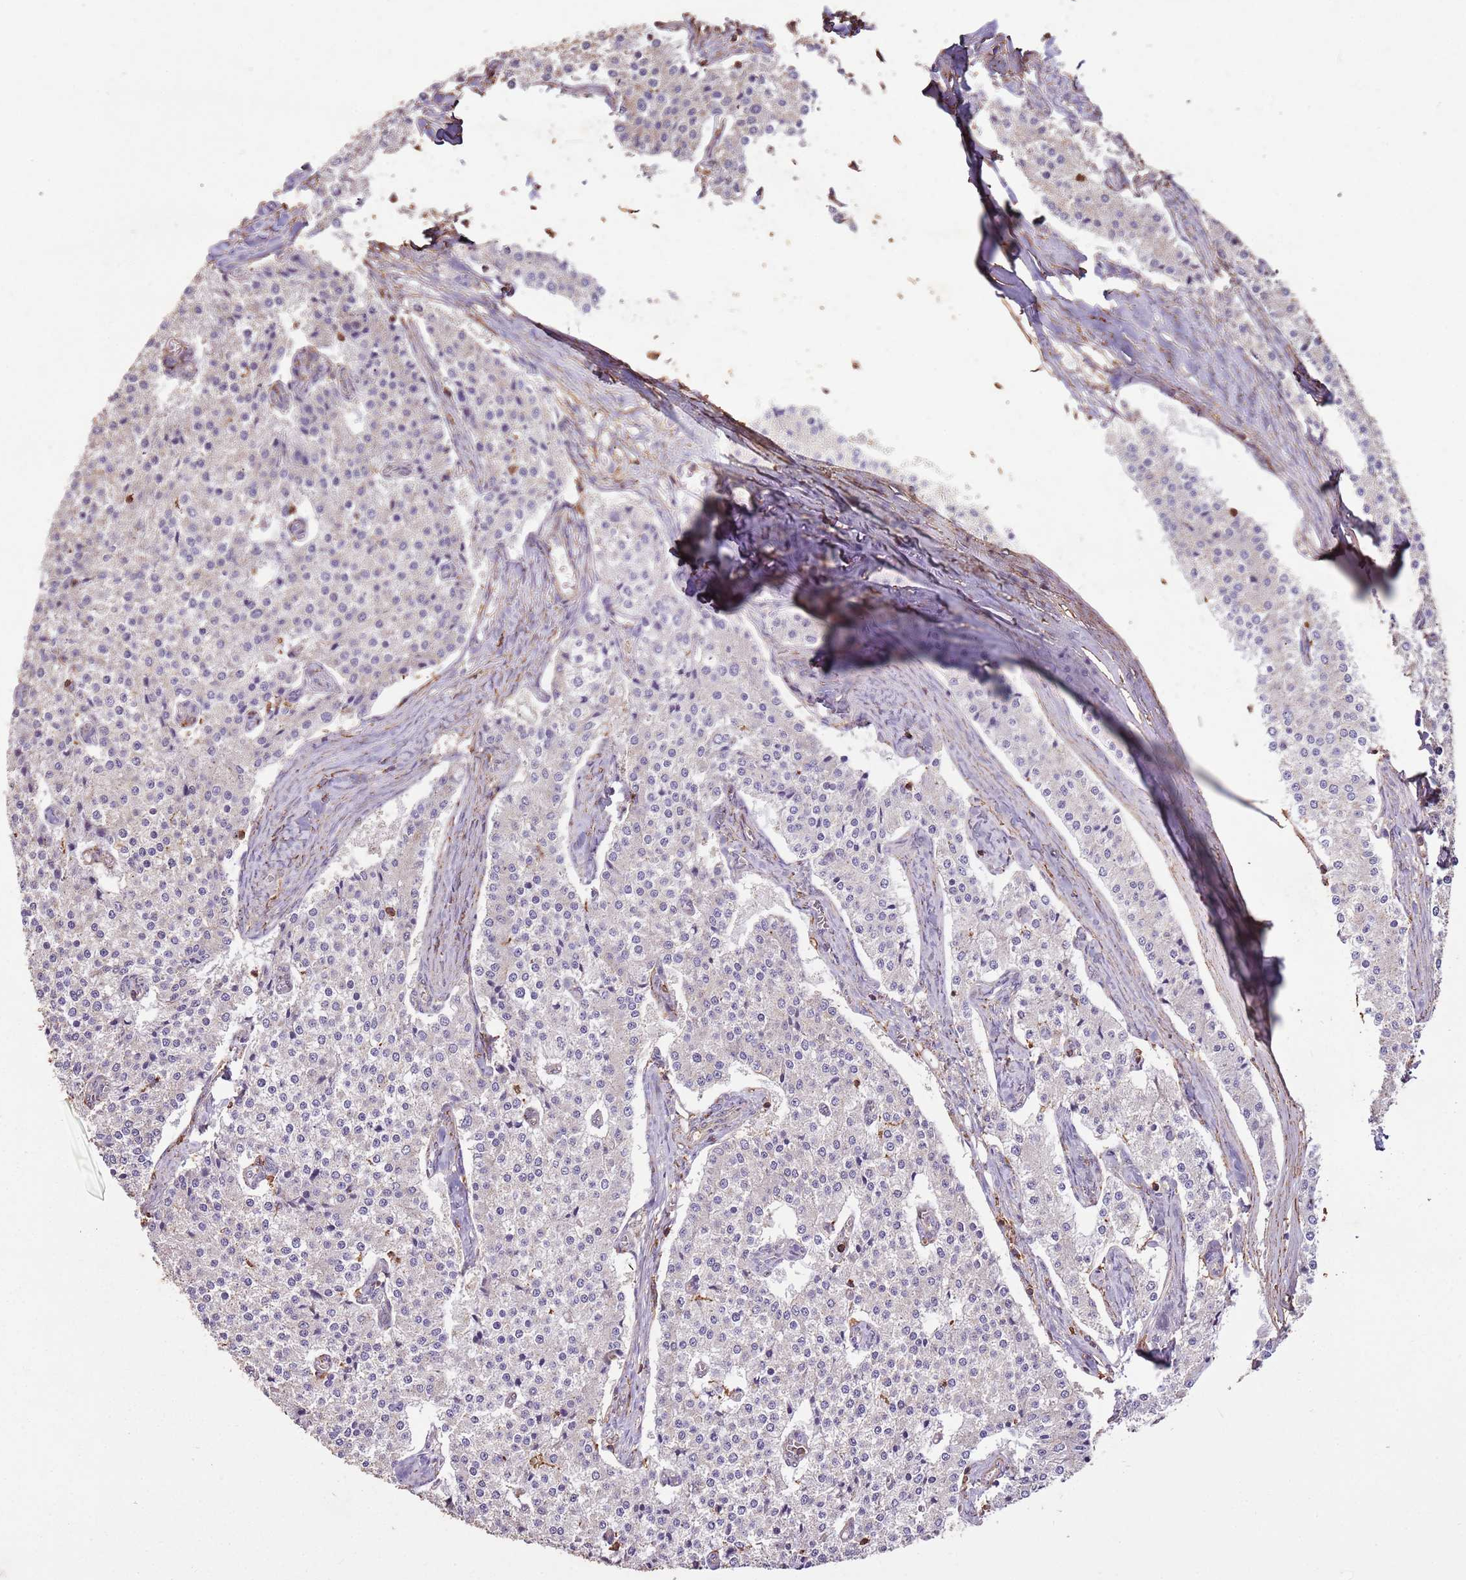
{"staining": {"intensity": "negative", "quantity": "none", "location": "none"}, "tissue": "carcinoid", "cell_type": "Tumor cells", "image_type": "cancer", "snomed": [{"axis": "morphology", "description": "Carcinoid, malignant, NOS"}, {"axis": "topography", "description": "Colon"}], "caption": "Immunohistochemistry (IHC) micrograph of carcinoid stained for a protein (brown), which exhibits no positivity in tumor cells. (Brightfield microscopy of DAB IHC at high magnification).", "gene": "ARL10", "patient": {"sex": "female", "age": 52}}